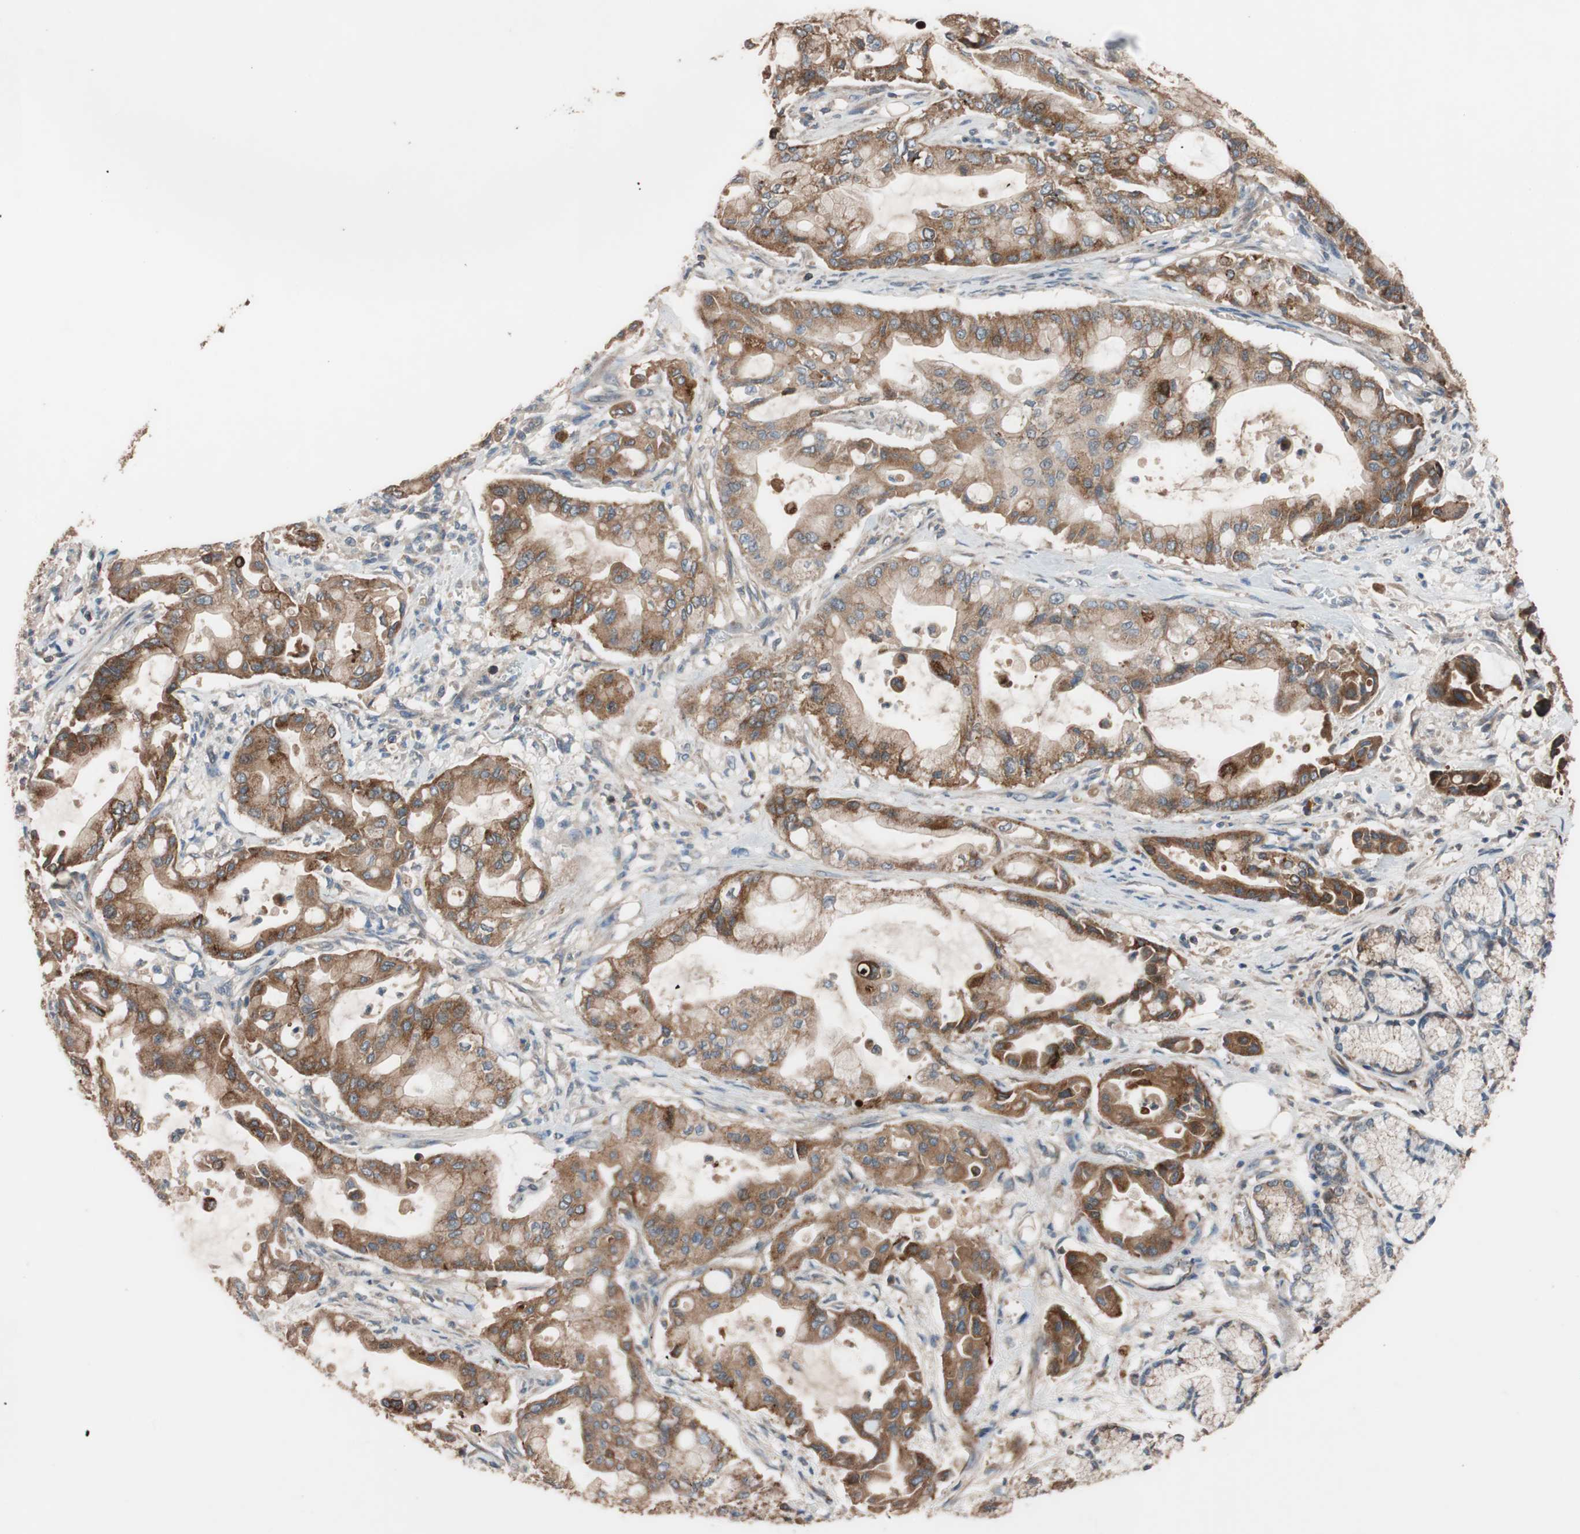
{"staining": {"intensity": "moderate", "quantity": ">75%", "location": "cytoplasmic/membranous"}, "tissue": "pancreatic cancer", "cell_type": "Tumor cells", "image_type": "cancer", "snomed": [{"axis": "morphology", "description": "Adenocarcinoma, NOS"}, {"axis": "morphology", "description": "Adenocarcinoma, metastatic, NOS"}, {"axis": "topography", "description": "Lymph node"}, {"axis": "topography", "description": "Pancreas"}, {"axis": "topography", "description": "Duodenum"}], "caption": "Pancreatic cancer (metastatic adenocarcinoma) tissue displays moderate cytoplasmic/membranous staining in about >75% of tumor cells", "gene": "SDC4", "patient": {"sex": "female", "age": 64}}